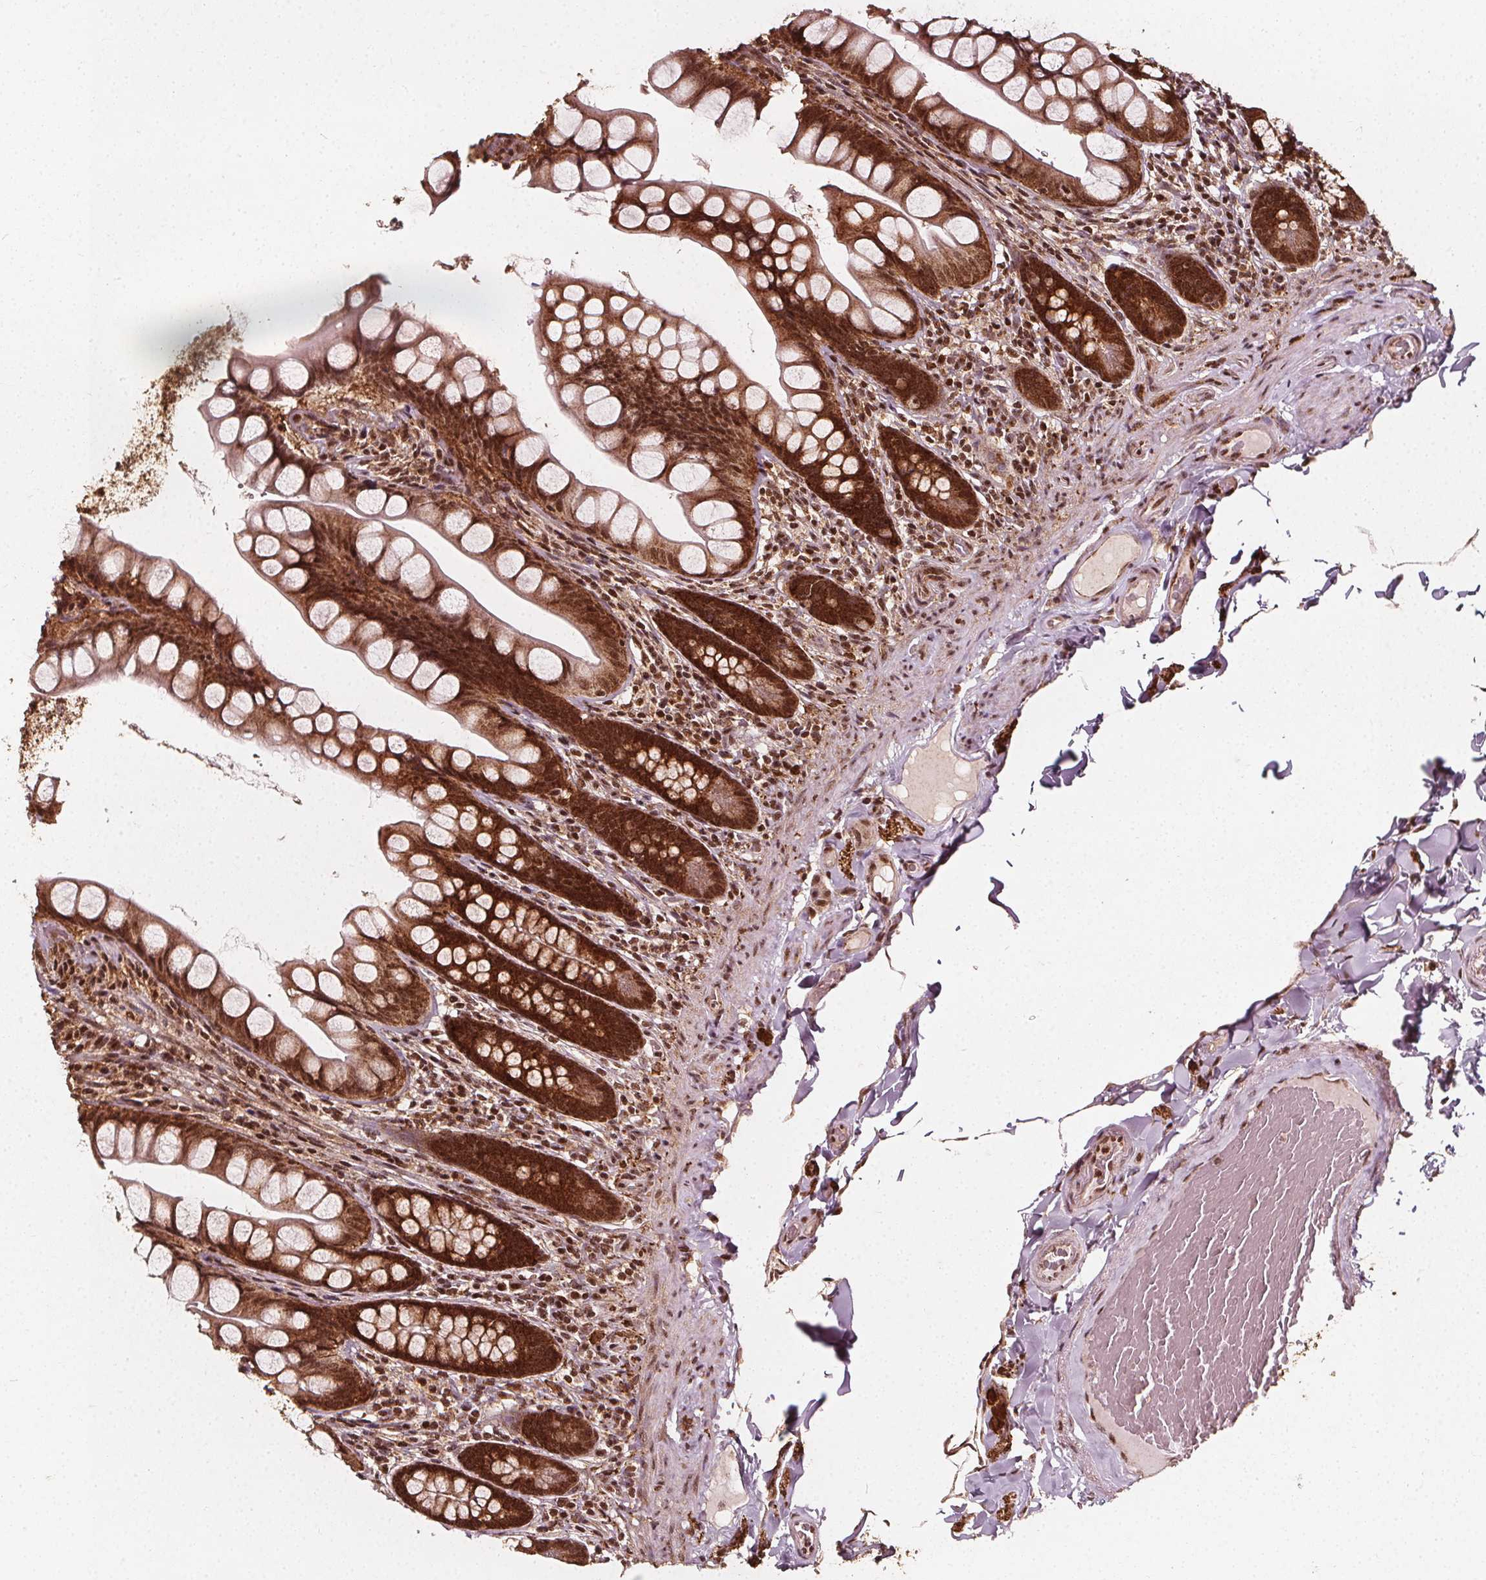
{"staining": {"intensity": "strong", "quantity": ">75%", "location": "cytoplasmic/membranous,nuclear"}, "tissue": "small intestine", "cell_type": "Glandular cells", "image_type": "normal", "snomed": [{"axis": "morphology", "description": "Normal tissue, NOS"}, {"axis": "topography", "description": "Small intestine"}], "caption": "Glandular cells display strong cytoplasmic/membranous,nuclear positivity in approximately >75% of cells in unremarkable small intestine.", "gene": "SMN1", "patient": {"sex": "male", "age": 70}}